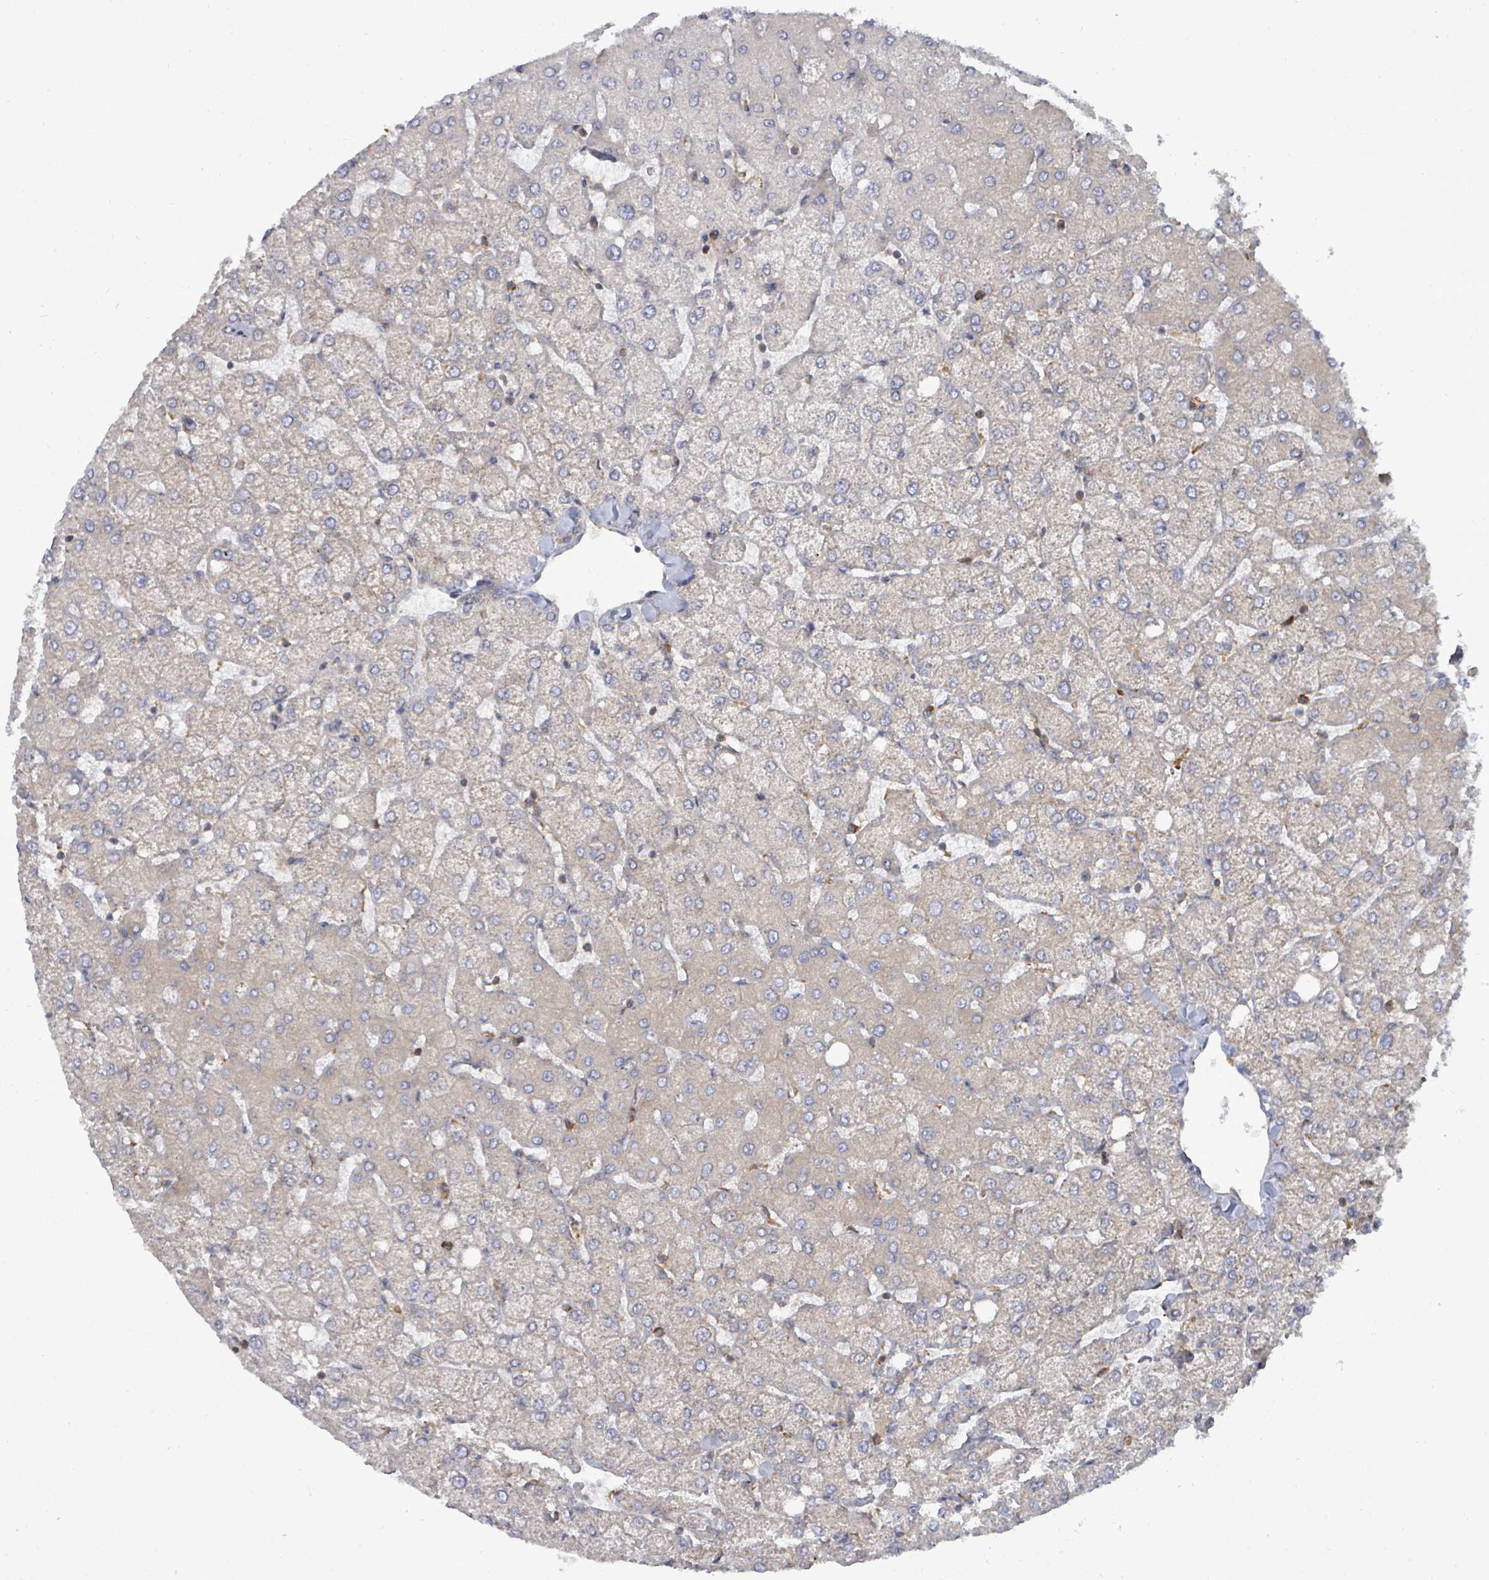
{"staining": {"intensity": "weak", "quantity": ">75%", "location": "cytoplasmic/membranous"}, "tissue": "liver", "cell_type": "Cholangiocytes", "image_type": "normal", "snomed": [{"axis": "morphology", "description": "Normal tissue, NOS"}, {"axis": "topography", "description": "Liver"}], "caption": "Protein staining of unremarkable liver displays weak cytoplasmic/membranous expression in approximately >75% of cholangiocytes. Immunohistochemistry stains the protein of interest in brown and the nuclei are stained blue.", "gene": "EIF3CL", "patient": {"sex": "female", "age": 54}}